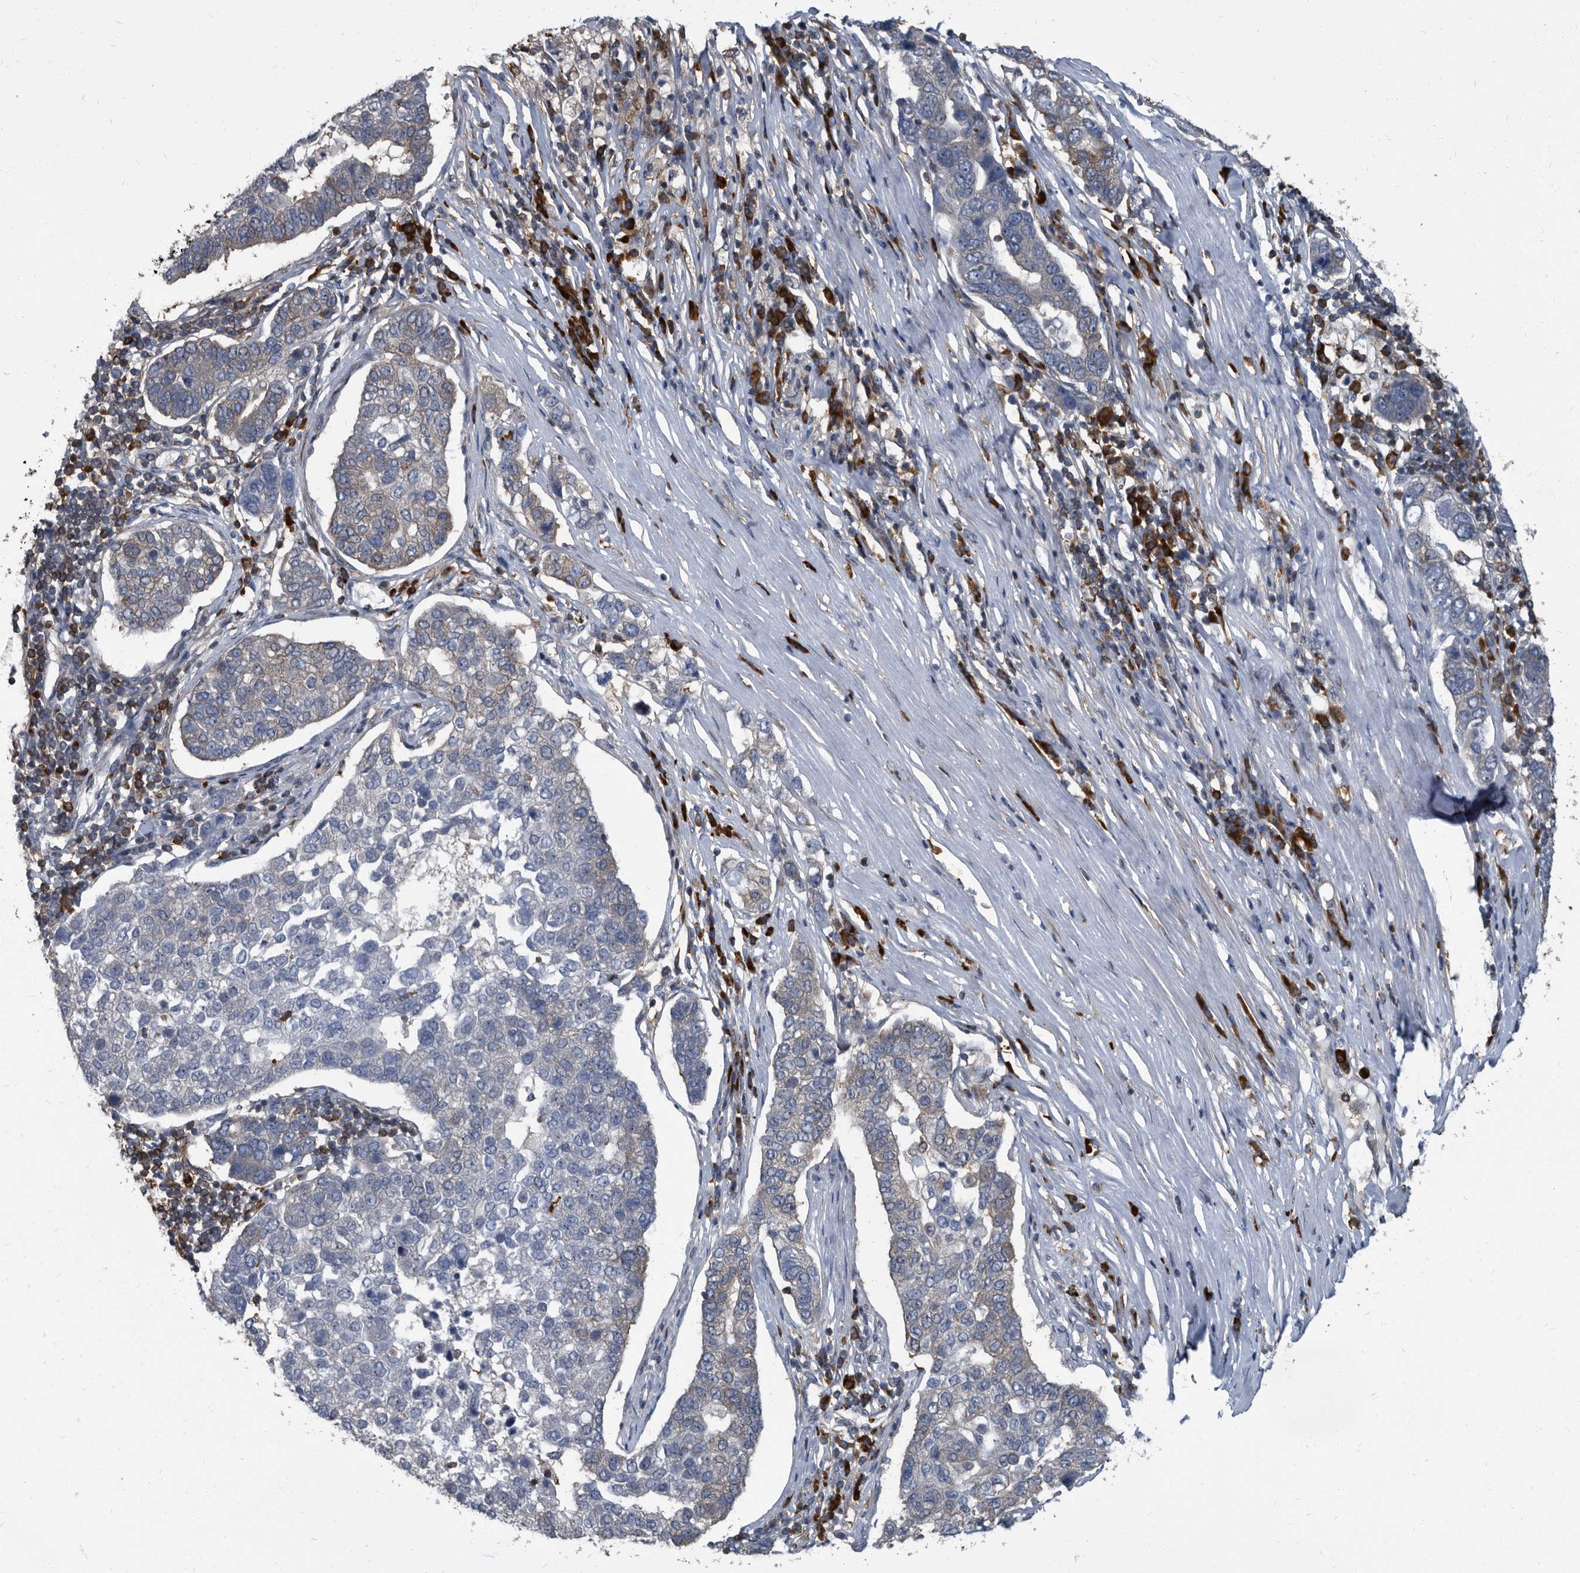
{"staining": {"intensity": "weak", "quantity": "<25%", "location": "cytoplasmic/membranous"}, "tissue": "pancreatic cancer", "cell_type": "Tumor cells", "image_type": "cancer", "snomed": [{"axis": "morphology", "description": "Adenocarcinoma, NOS"}, {"axis": "topography", "description": "Pancreas"}], "caption": "High magnification brightfield microscopy of pancreatic adenocarcinoma stained with DAB (brown) and counterstained with hematoxylin (blue): tumor cells show no significant positivity.", "gene": "CDV3", "patient": {"sex": "female", "age": 61}}